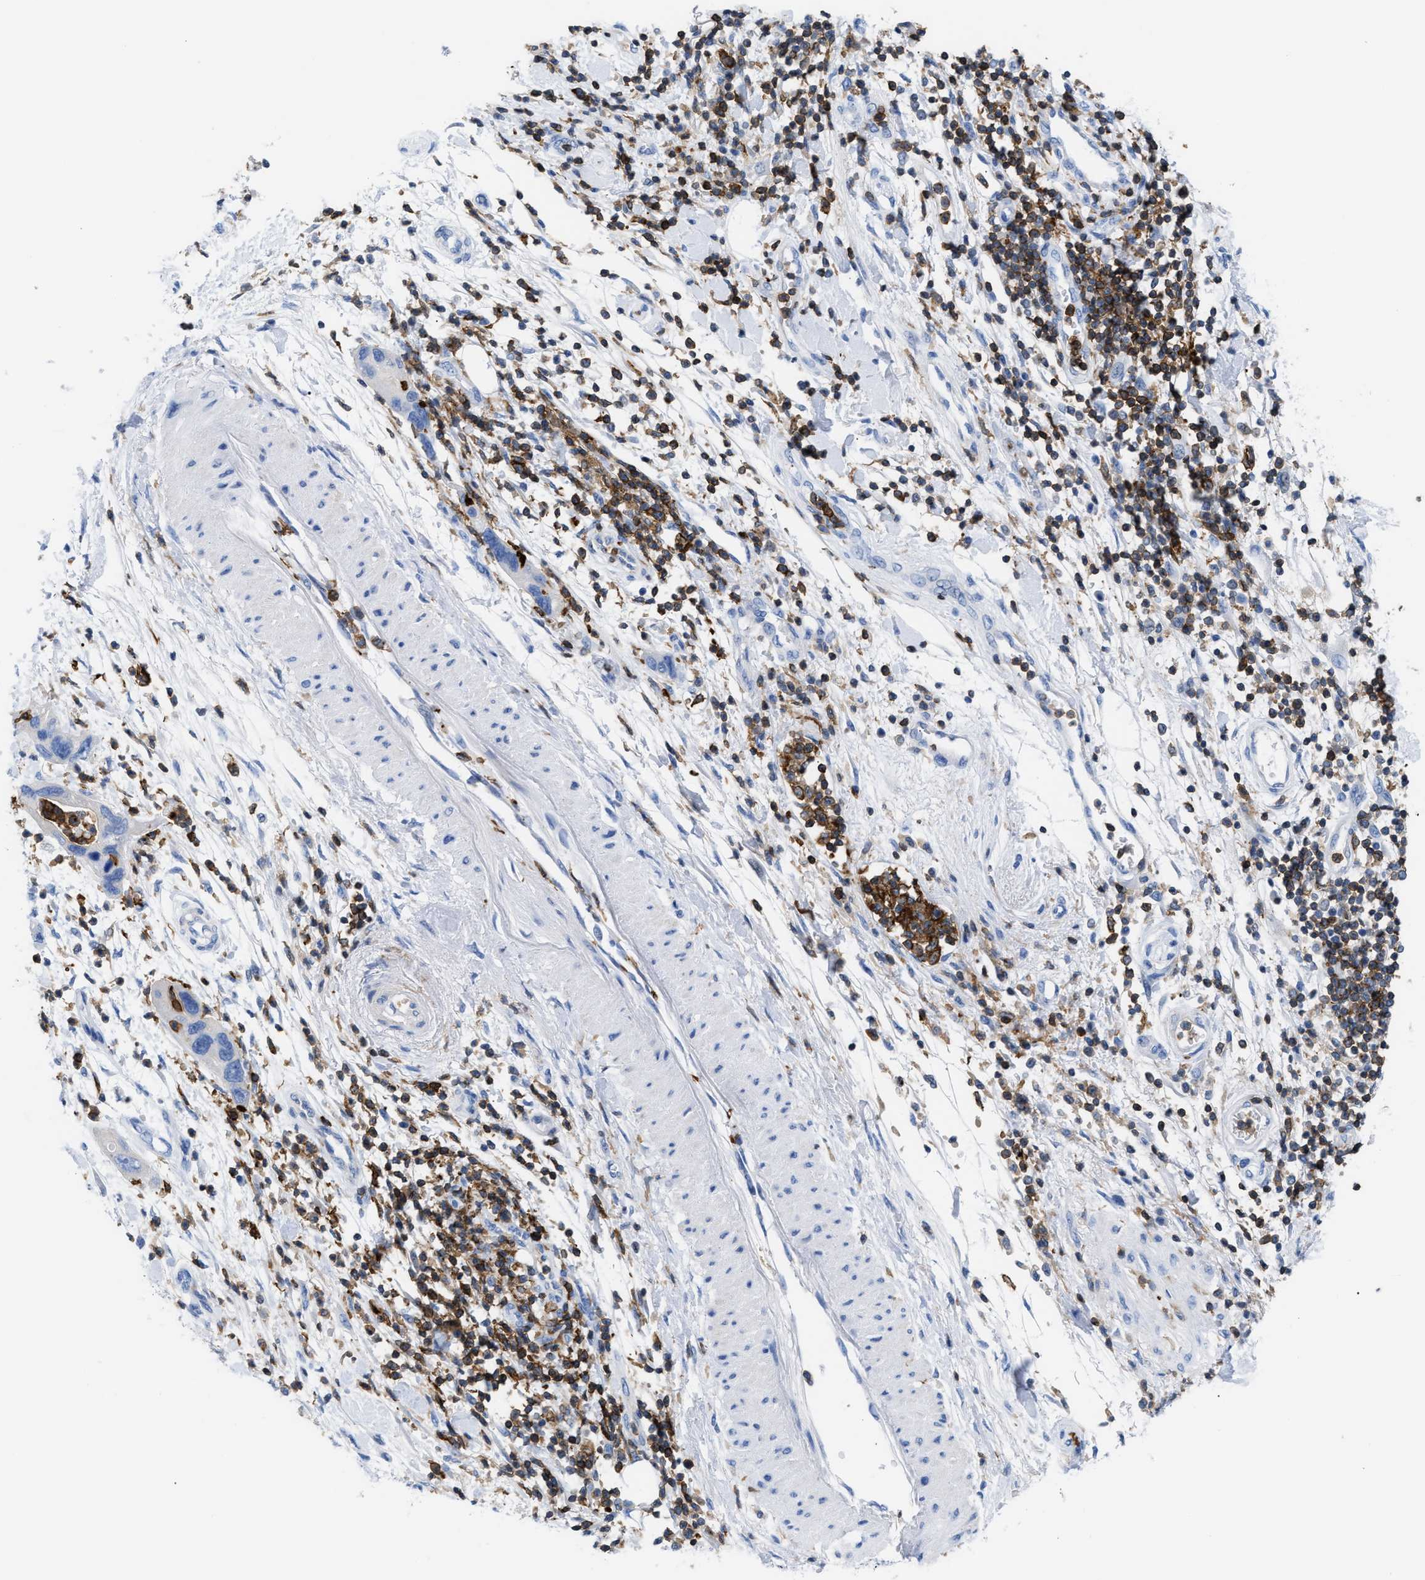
{"staining": {"intensity": "negative", "quantity": "none", "location": "none"}, "tissue": "pancreatic cancer", "cell_type": "Tumor cells", "image_type": "cancer", "snomed": [{"axis": "morphology", "description": "Normal tissue, NOS"}, {"axis": "morphology", "description": "Adenocarcinoma, NOS"}, {"axis": "topography", "description": "Pancreas"}], "caption": "This is an immunohistochemistry (IHC) image of human pancreatic cancer. There is no positivity in tumor cells.", "gene": "LCP1", "patient": {"sex": "female", "age": 71}}